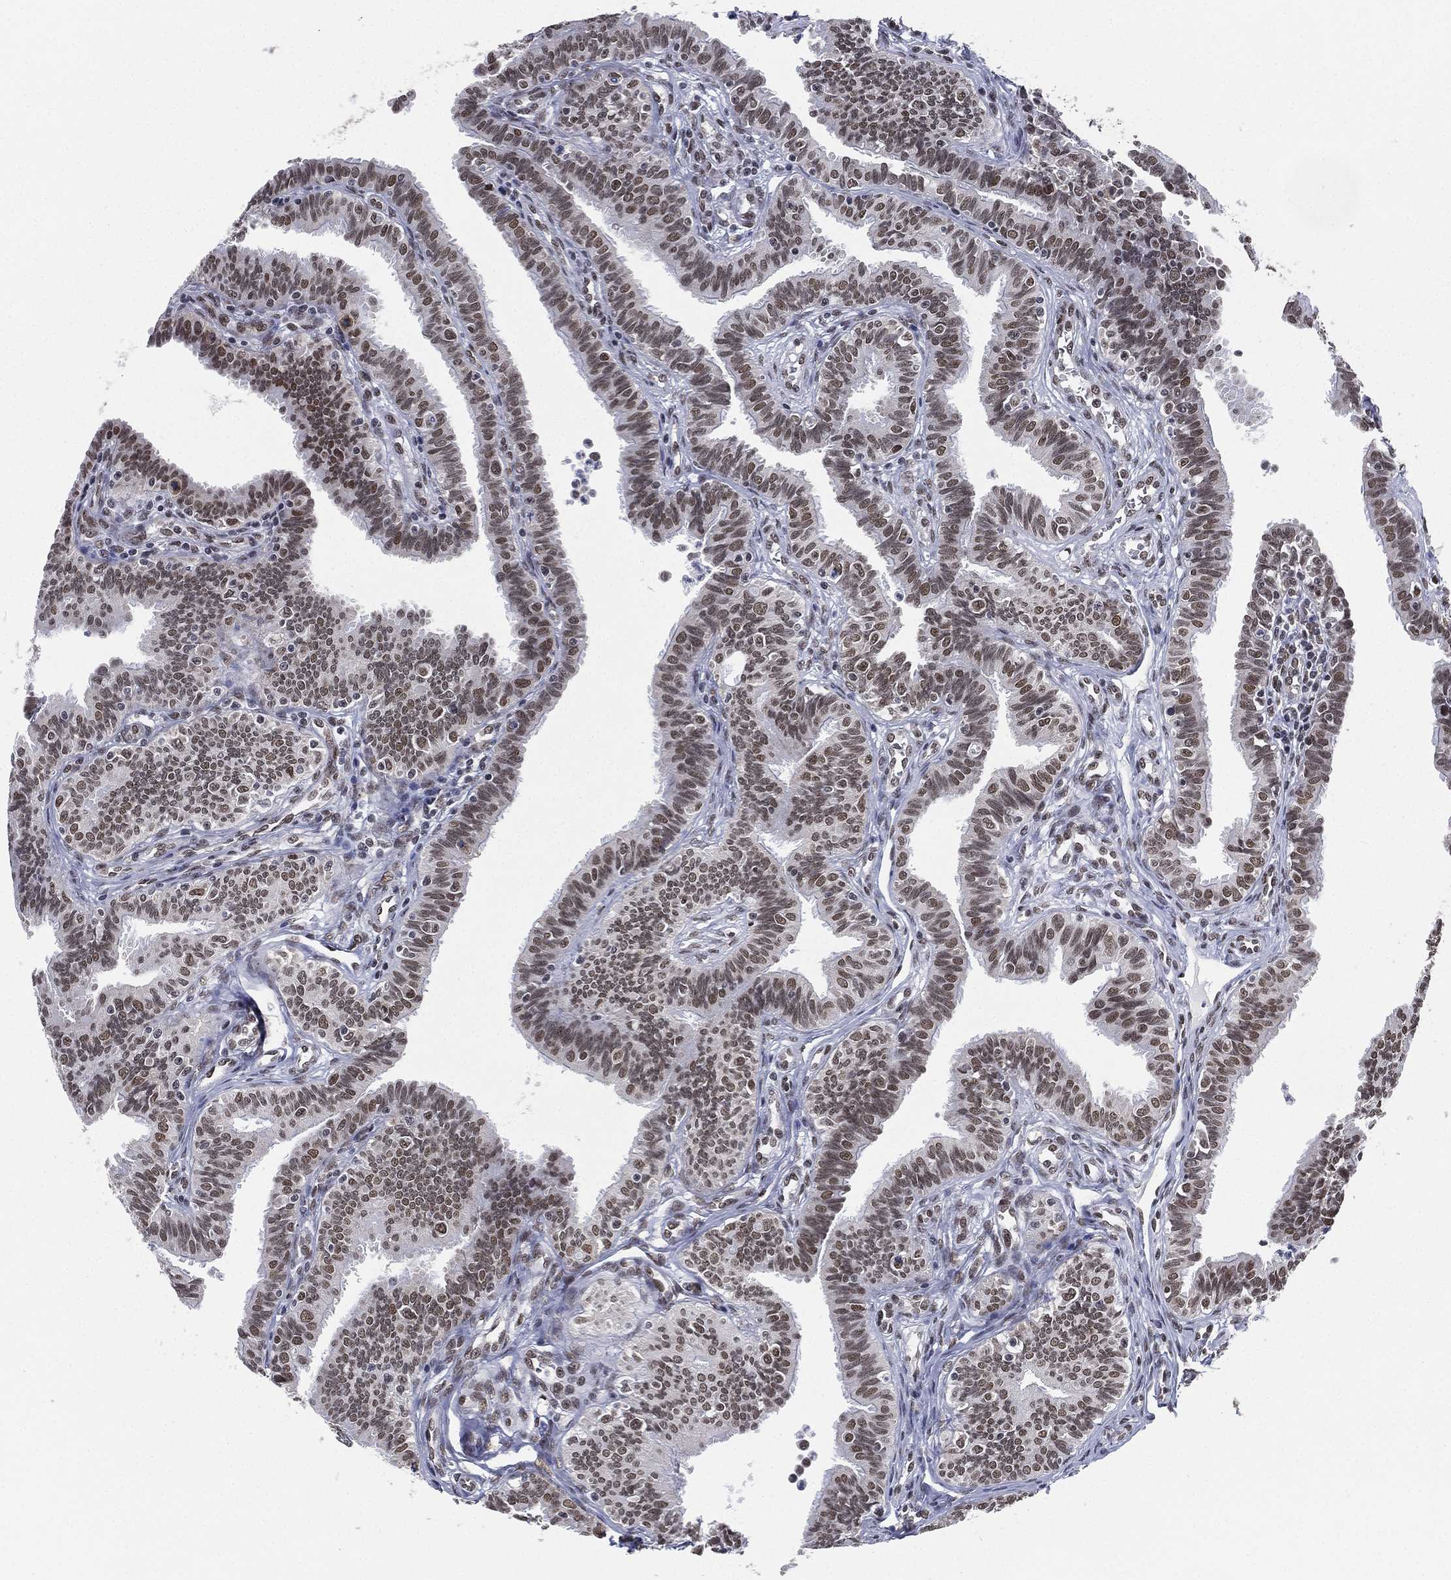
{"staining": {"intensity": "moderate", "quantity": "25%-75%", "location": "nuclear"}, "tissue": "fallopian tube", "cell_type": "Glandular cells", "image_type": "normal", "snomed": [{"axis": "morphology", "description": "Normal tissue, NOS"}, {"axis": "topography", "description": "Fallopian tube"}], "caption": "This is a photomicrograph of immunohistochemistry staining of benign fallopian tube, which shows moderate staining in the nuclear of glandular cells.", "gene": "FUBP3", "patient": {"sex": "female", "age": 36}}